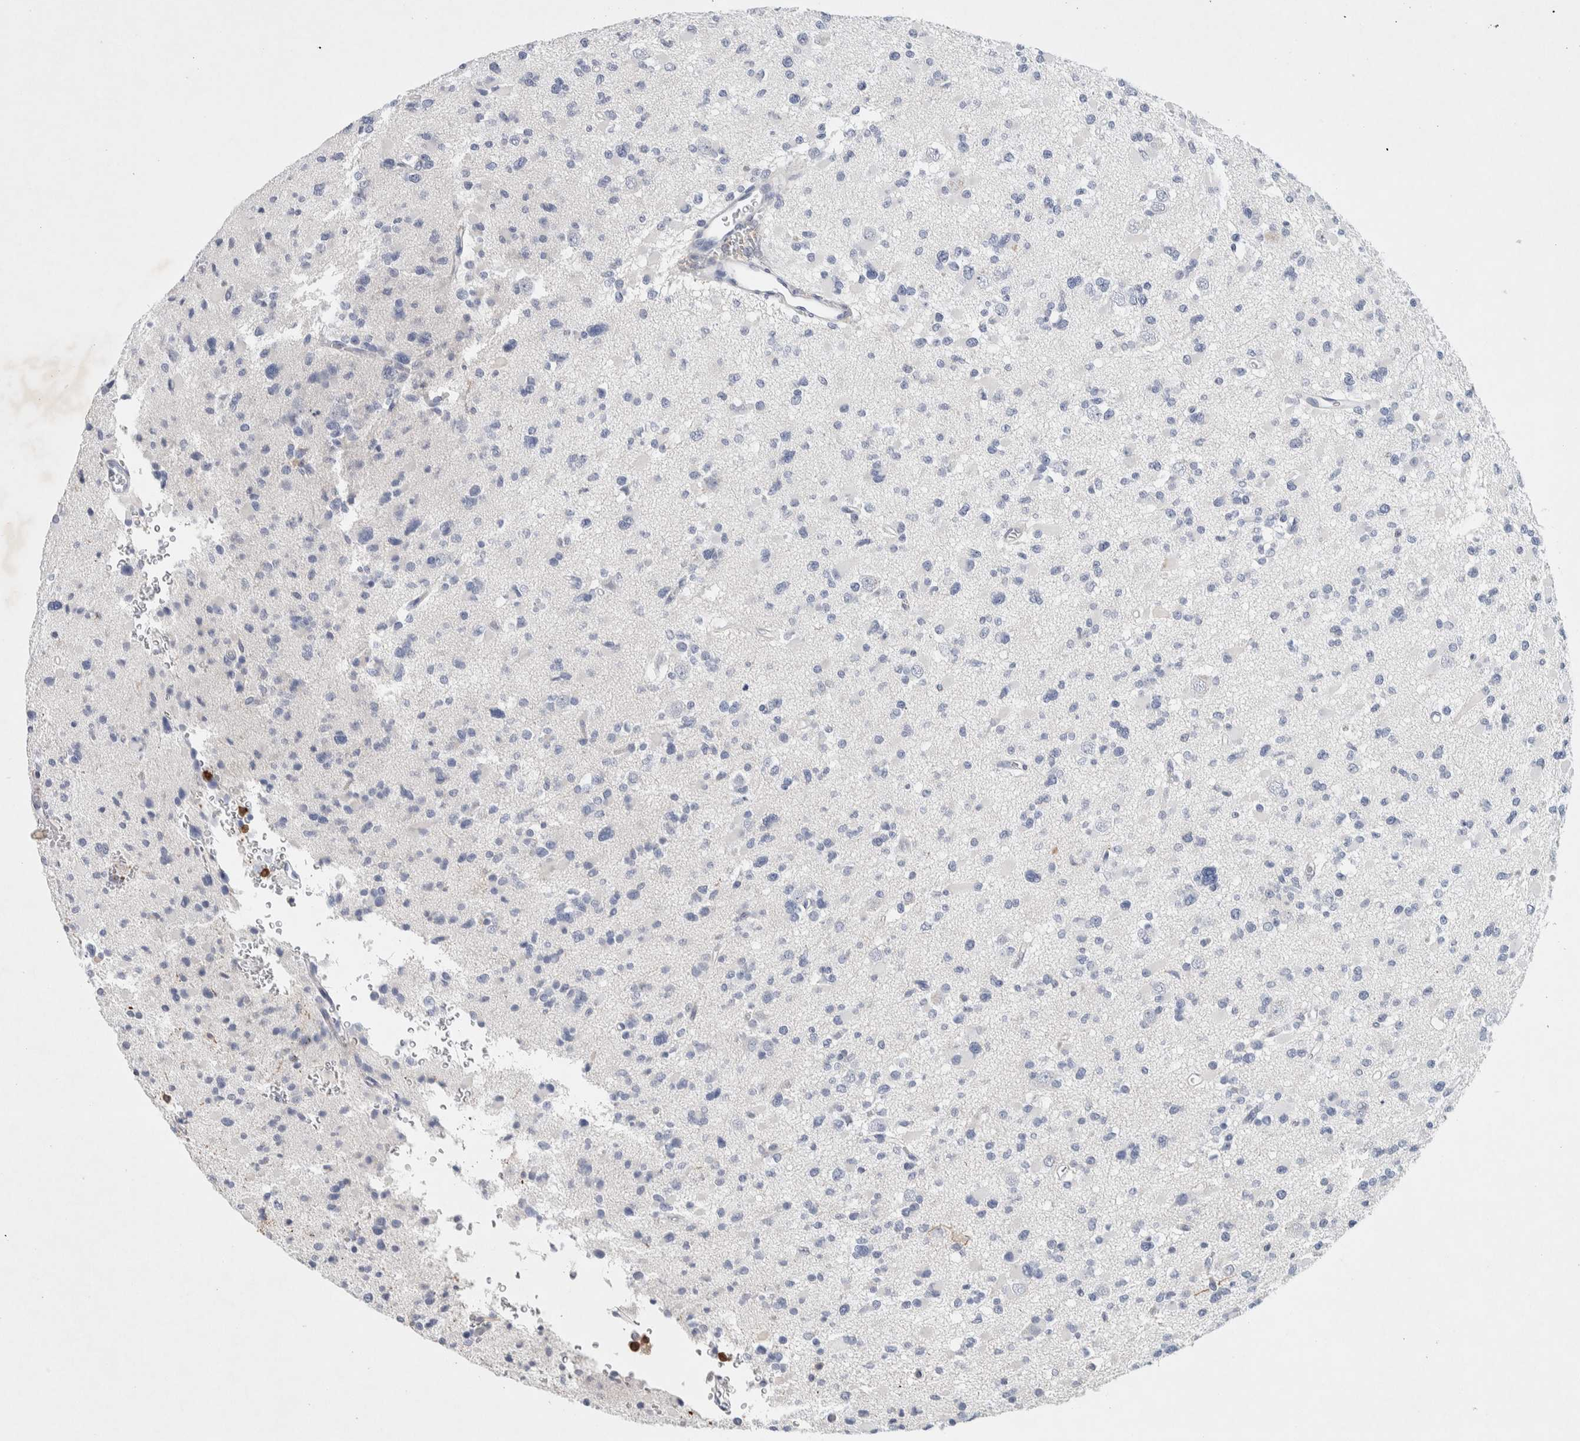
{"staining": {"intensity": "negative", "quantity": "none", "location": "none"}, "tissue": "glioma", "cell_type": "Tumor cells", "image_type": "cancer", "snomed": [{"axis": "morphology", "description": "Glioma, malignant, Low grade"}, {"axis": "topography", "description": "Brain"}], "caption": "Tumor cells show no significant staining in low-grade glioma (malignant).", "gene": "NCF2", "patient": {"sex": "female", "age": 22}}